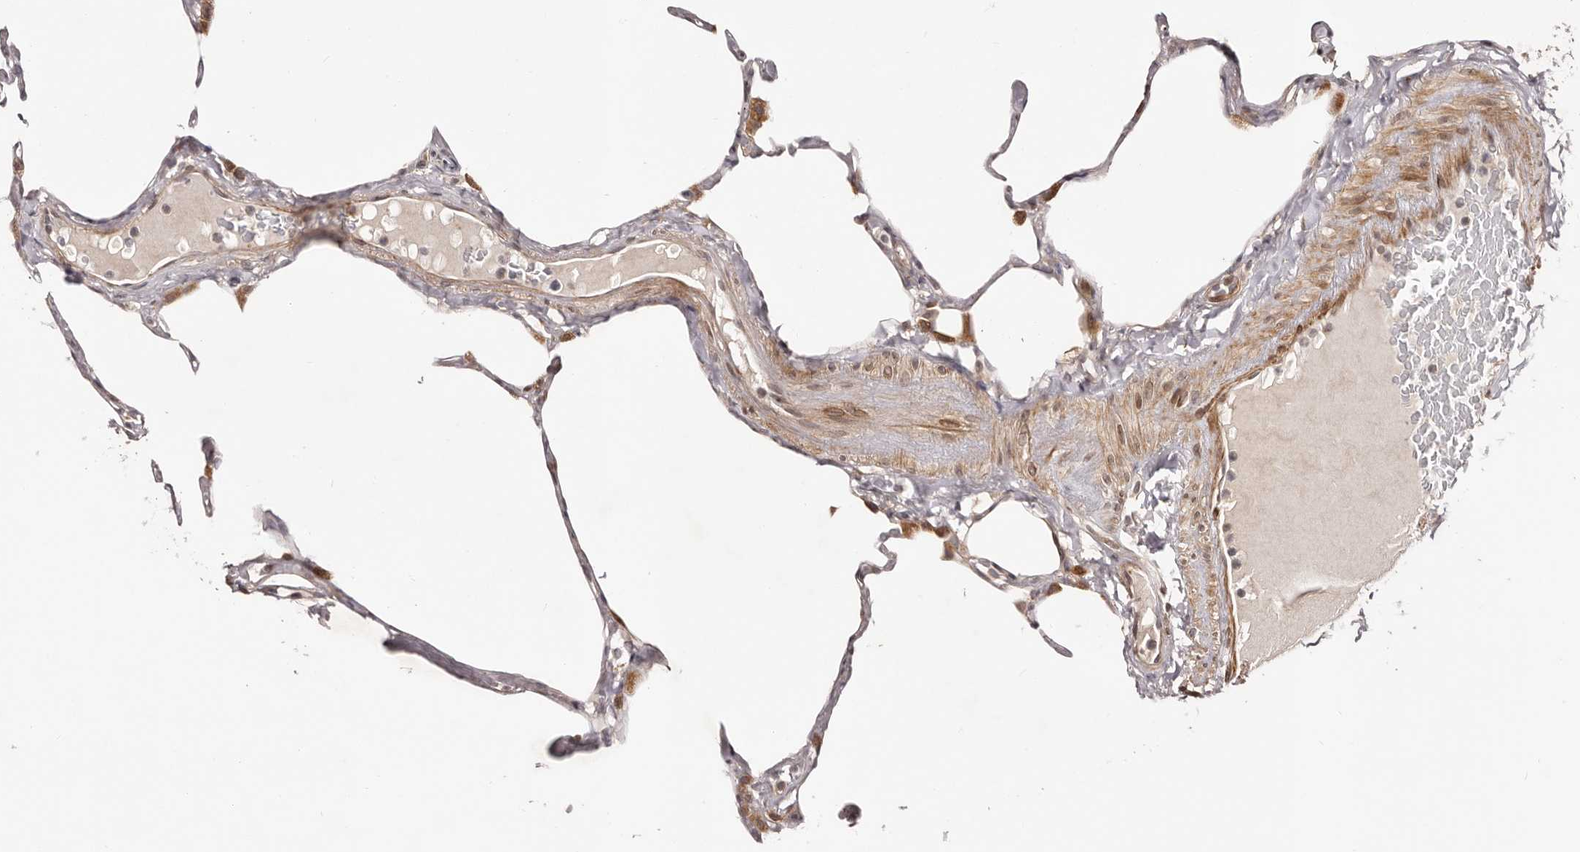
{"staining": {"intensity": "negative", "quantity": "none", "location": "none"}, "tissue": "lung", "cell_type": "Alveolar cells", "image_type": "normal", "snomed": [{"axis": "morphology", "description": "Normal tissue, NOS"}, {"axis": "topography", "description": "Lung"}], "caption": "A high-resolution micrograph shows immunohistochemistry staining of benign lung, which shows no significant staining in alveolar cells. The staining was performed using DAB (3,3'-diaminobenzidine) to visualize the protein expression in brown, while the nuclei were stained in blue with hematoxylin (Magnification: 20x).", "gene": "MICAL2", "patient": {"sex": "male", "age": 65}}